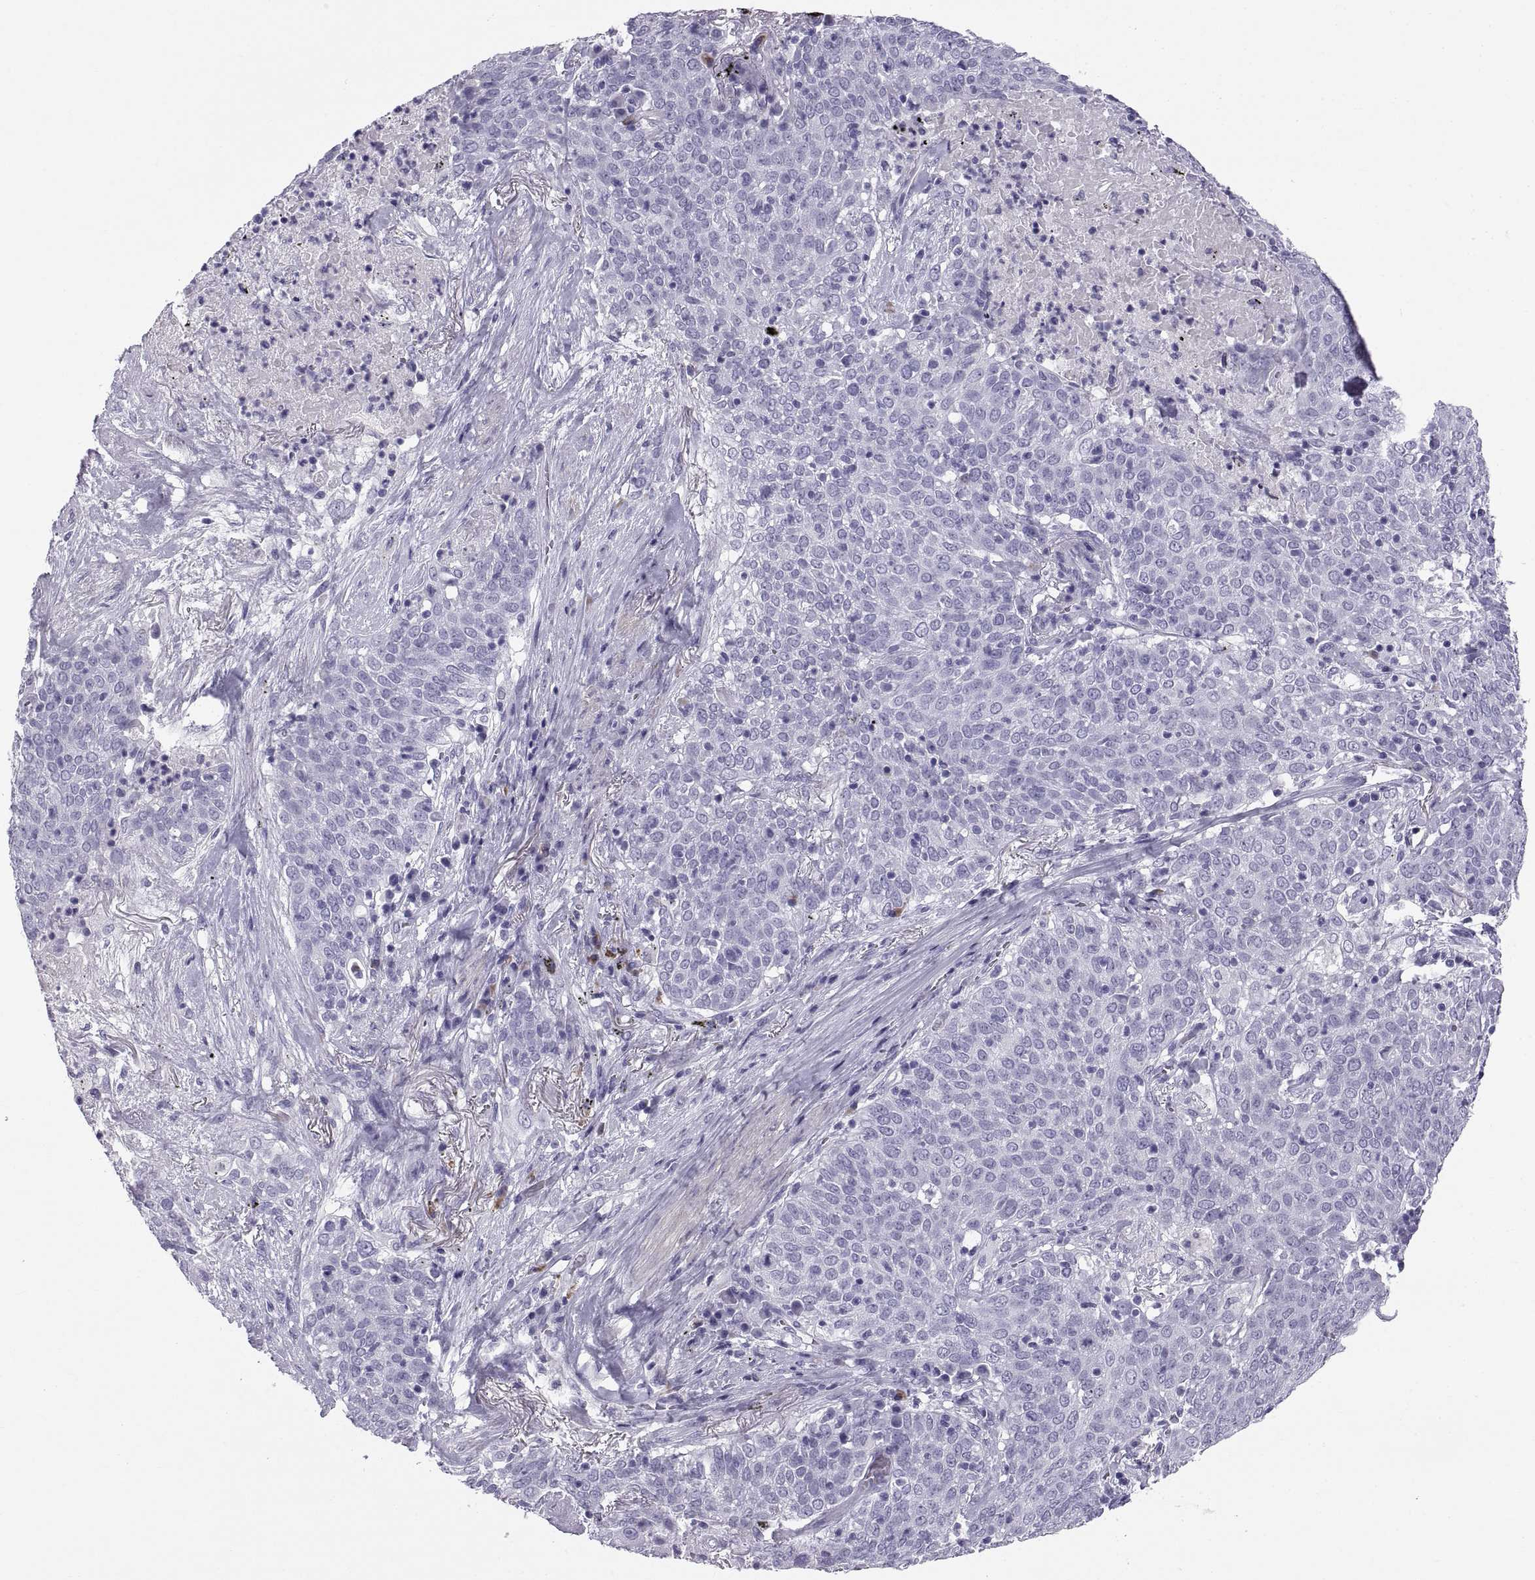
{"staining": {"intensity": "negative", "quantity": "none", "location": "none"}, "tissue": "lung cancer", "cell_type": "Tumor cells", "image_type": "cancer", "snomed": [{"axis": "morphology", "description": "Squamous cell carcinoma, NOS"}, {"axis": "topography", "description": "Lung"}], "caption": "Tumor cells show no significant protein staining in lung cancer (squamous cell carcinoma).", "gene": "CT47A10", "patient": {"sex": "male", "age": 82}}